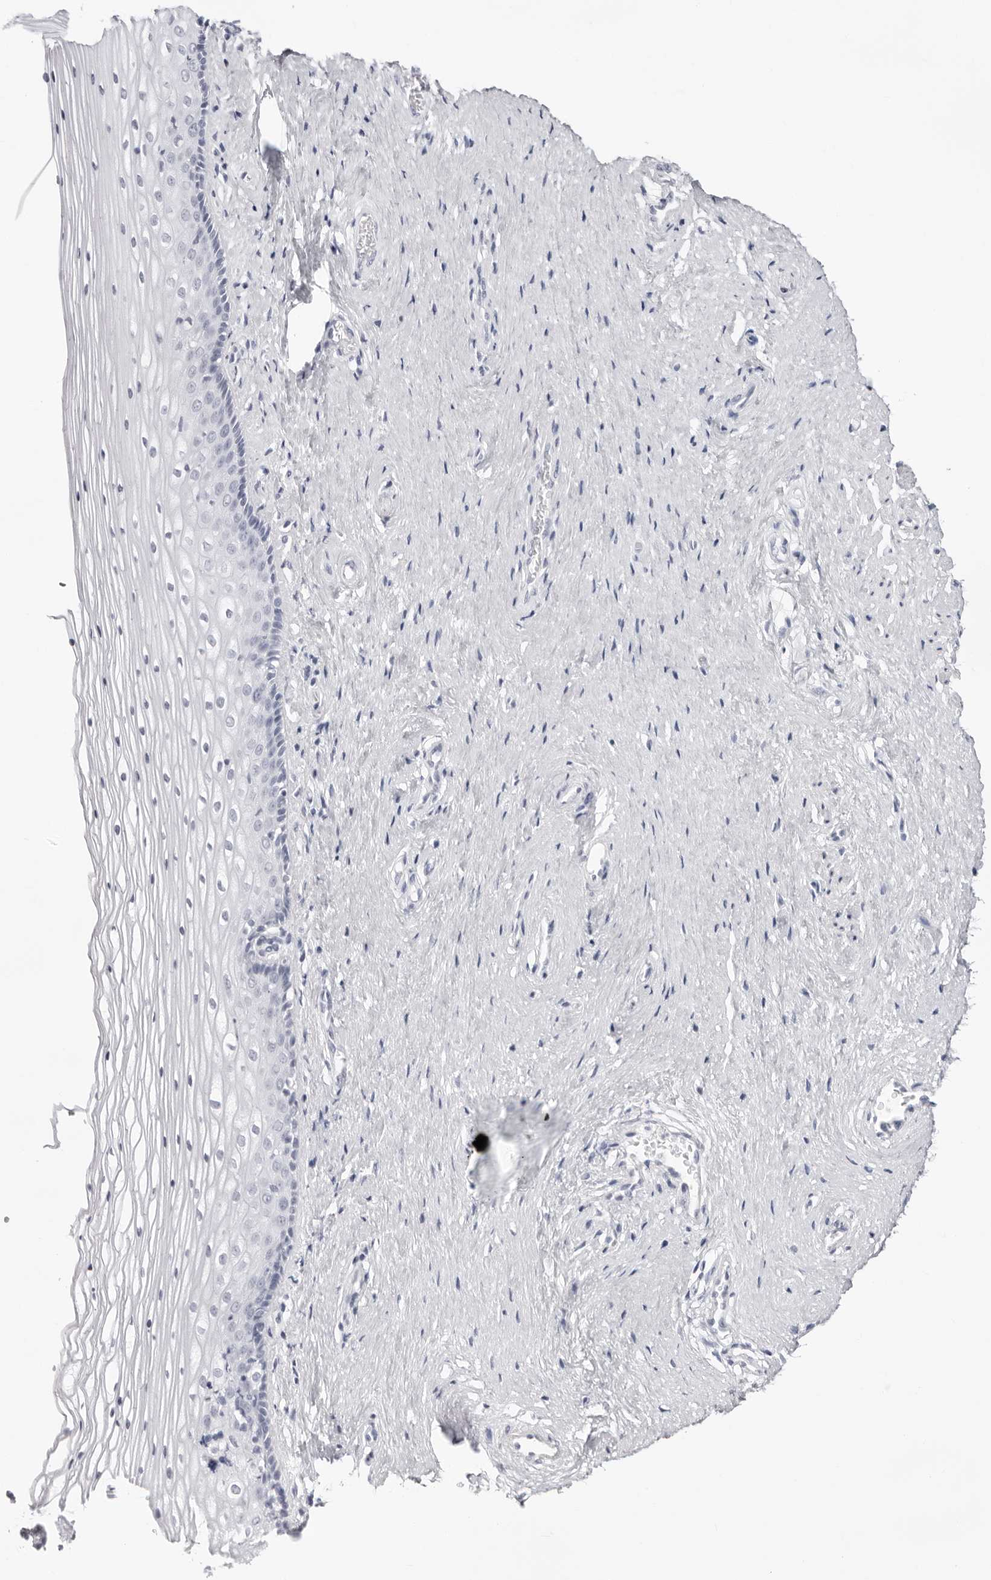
{"staining": {"intensity": "negative", "quantity": "none", "location": "none"}, "tissue": "vagina", "cell_type": "Squamous epithelial cells", "image_type": "normal", "snomed": [{"axis": "morphology", "description": "Normal tissue, NOS"}, {"axis": "topography", "description": "Vagina"}], "caption": "Immunohistochemical staining of unremarkable human vagina shows no significant expression in squamous epithelial cells. The staining was performed using DAB to visualize the protein expression in brown, while the nuclei were stained in blue with hematoxylin (Magnification: 20x).", "gene": "INSL3", "patient": {"sex": "female", "age": 46}}